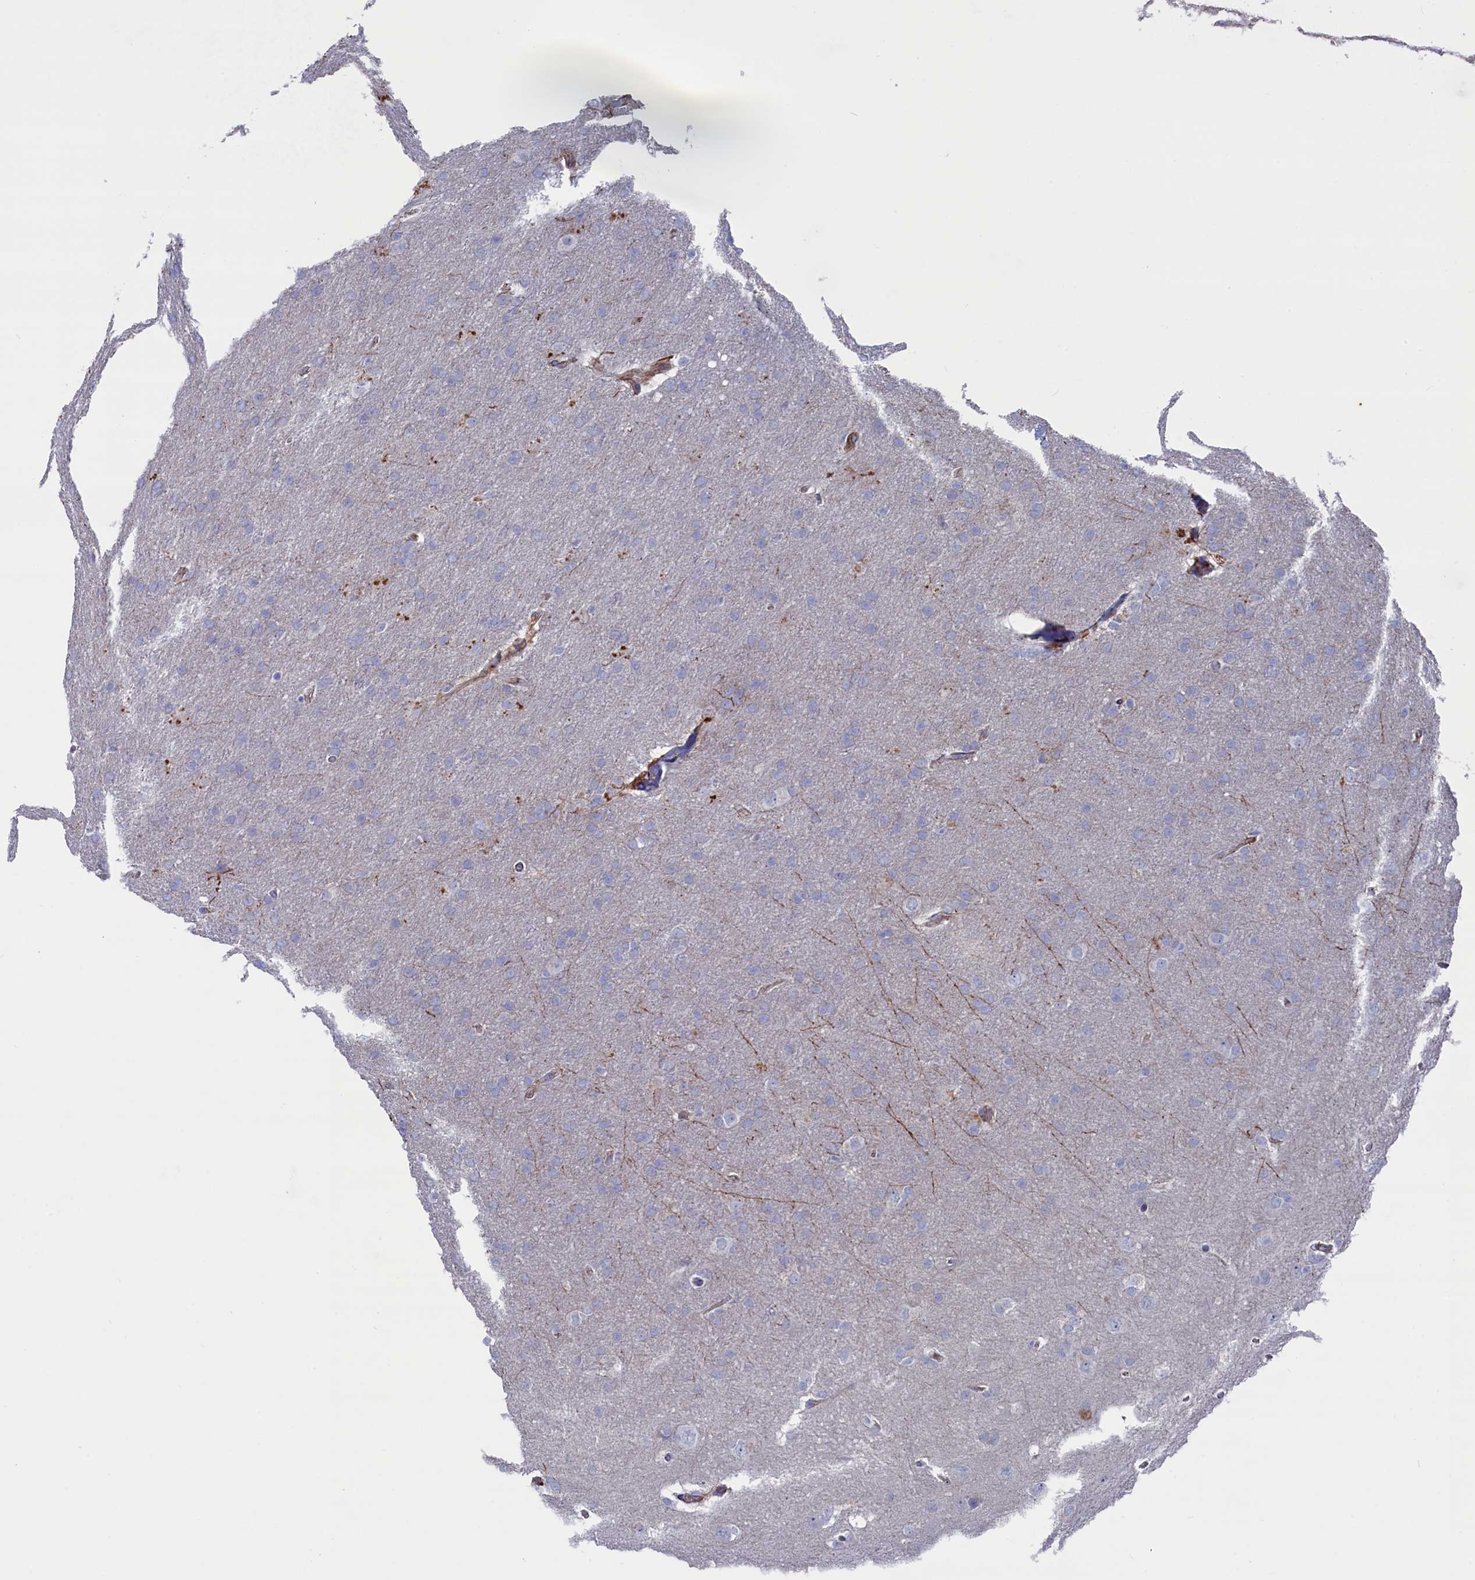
{"staining": {"intensity": "negative", "quantity": "none", "location": "none"}, "tissue": "glioma", "cell_type": "Tumor cells", "image_type": "cancer", "snomed": [{"axis": "morphology", "description": "Glioma, malignant, Low grade"}, {"axis": "topography", "description": "Brain"}], "caption": "There is no significant expression in tumor cells of glioma.", "gene": "NUDT7", "patient": {"sex": "female", "age": 32}}